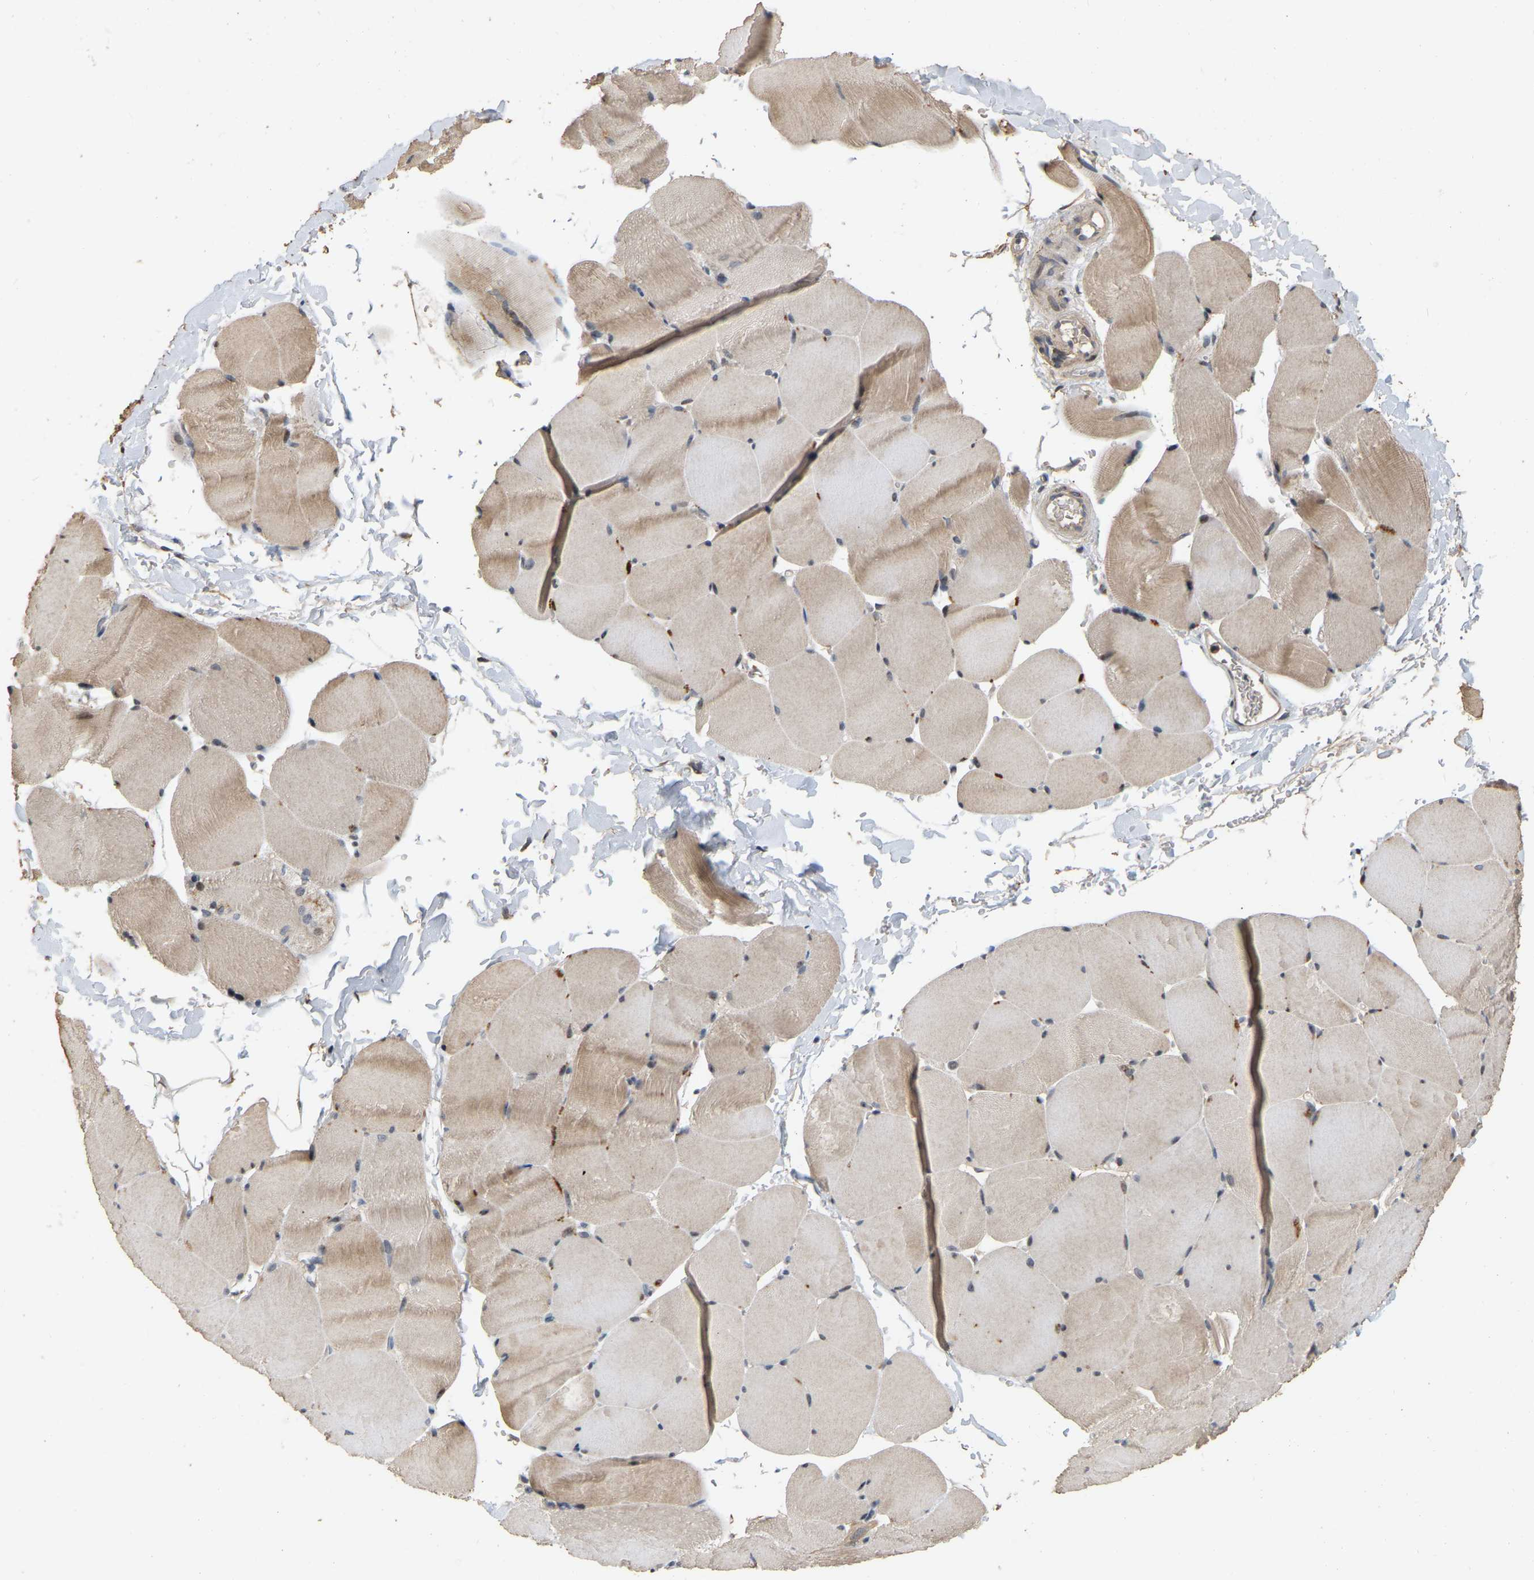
{"staining": {"intensity": "weak", "quantity": ">75%", "location": "cytoplasmic/membranous"}, "tissue": "skeletal muscle", "cell_type": "Myocytes", "image_type": "normal", "snomed": [{"axis": "morphology", "description": "Normal tissue, NOS"}, {"axis": "topography", "description": "Skin"}, {"axis": "topography", "description": "Skeletal muscle"}], "caption": "This image displays unremarkable skeletal muscle stained with IHC to label a protein in brown. The cytoplasmic/membranous of myocytes show weak positivity for the protein. Nuclei are counter-stained blue.", "gene": "NCS1", "patient": {"sex": "male", "age": 83}}